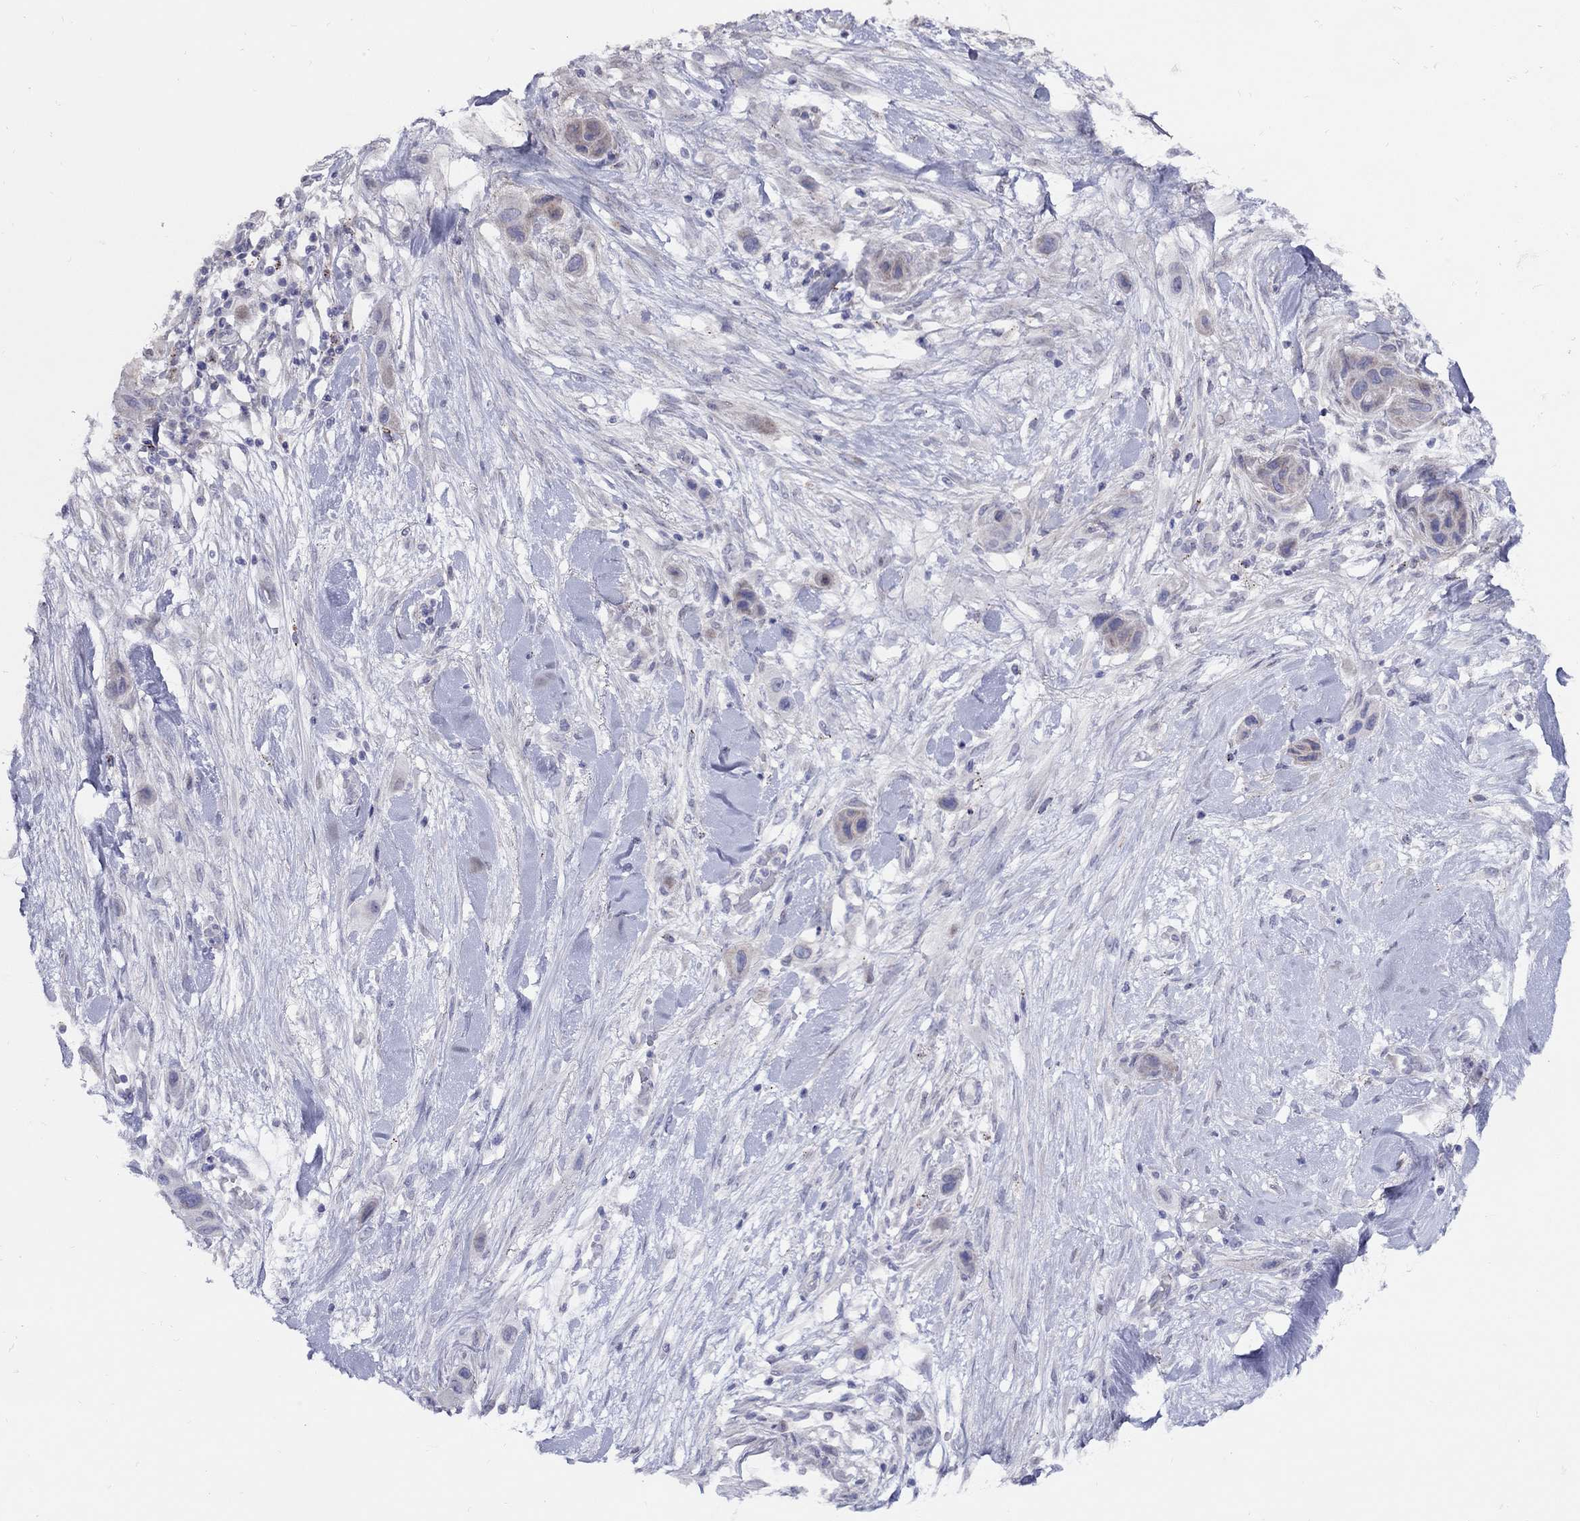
{"staining": {"intensity": "weak", "quantity": "<25%", "location": "cytoplasmic/membranous"}, "tissue": "skin cancer", "cell_type": "Tumor cells", "image_type": "cancer", "snomed": [{"axis": "morphology", "description": "Squamous cell carcinoma, NOS"}, {"axis": "topography", "description": "Skin"}], "caption": "Protein analysis of skin cancer reveals no significant positivity in tumor cells.", "gene": "MAGEB4", "patient": {"sex": "male", "age": 79}}